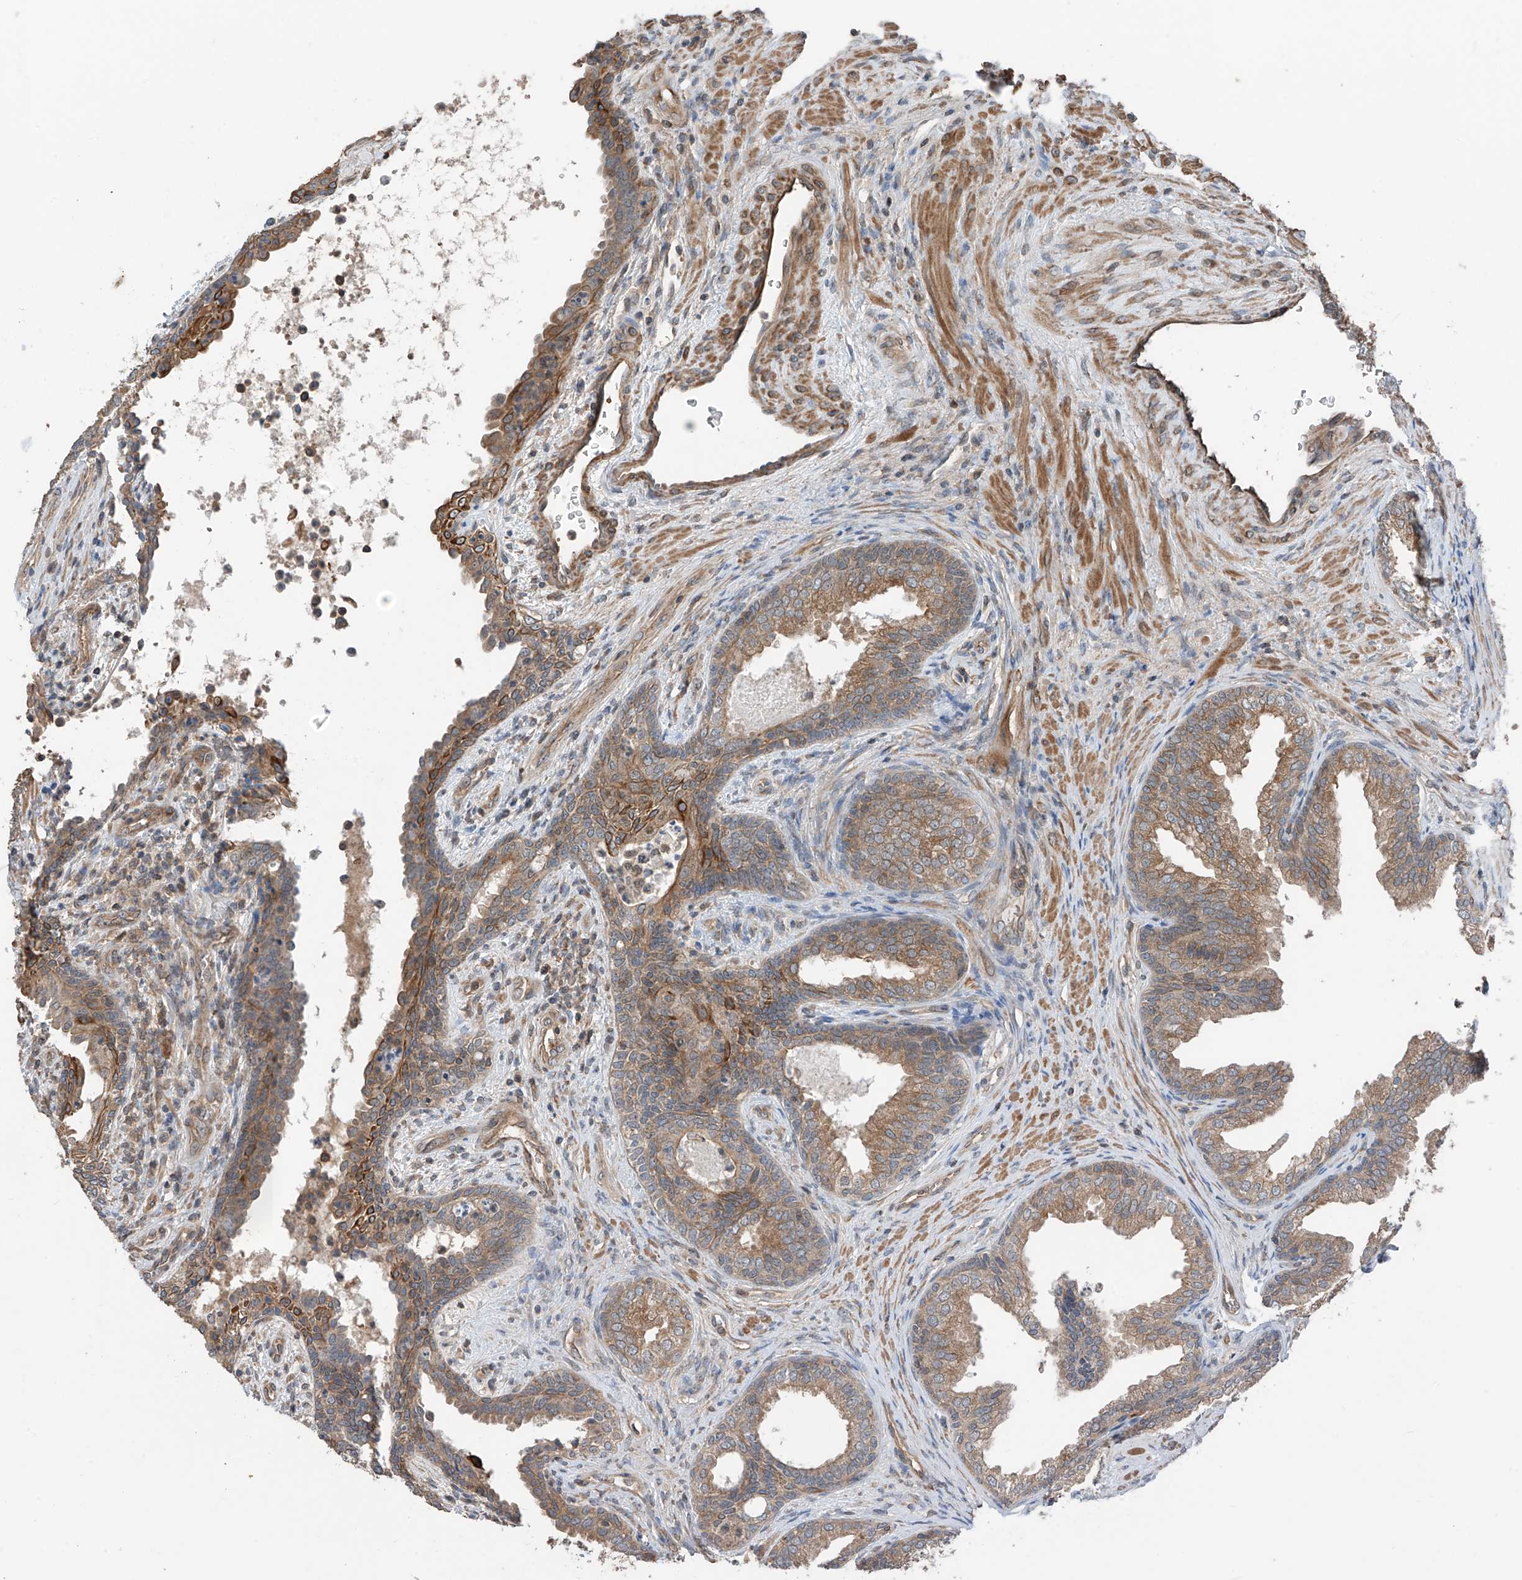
{"staining": {"intensity": "moderate", "quantity": "25%-75%", "location": "cytoplasmic/membranous"}, "tissue": "prostate", "cell_type": "Glandular cells", "image_type": "normal", "snomed": [{"axis": "morphology", "description": "Normal tissue, NOS"}, {"axis": "topography", "description": "Prostate"}], "caption": "High-magnification brightfield microscopy of unremarkable prostate stained with DAB (brown) and counterstained with hematoxylin (blue). glandular cells exhibit moderate cytoplasmic/membranous expression is seen in about25%-75% of cells.", "gene": "RPAIN", "patient": {"sex": "male", "age": 76}}